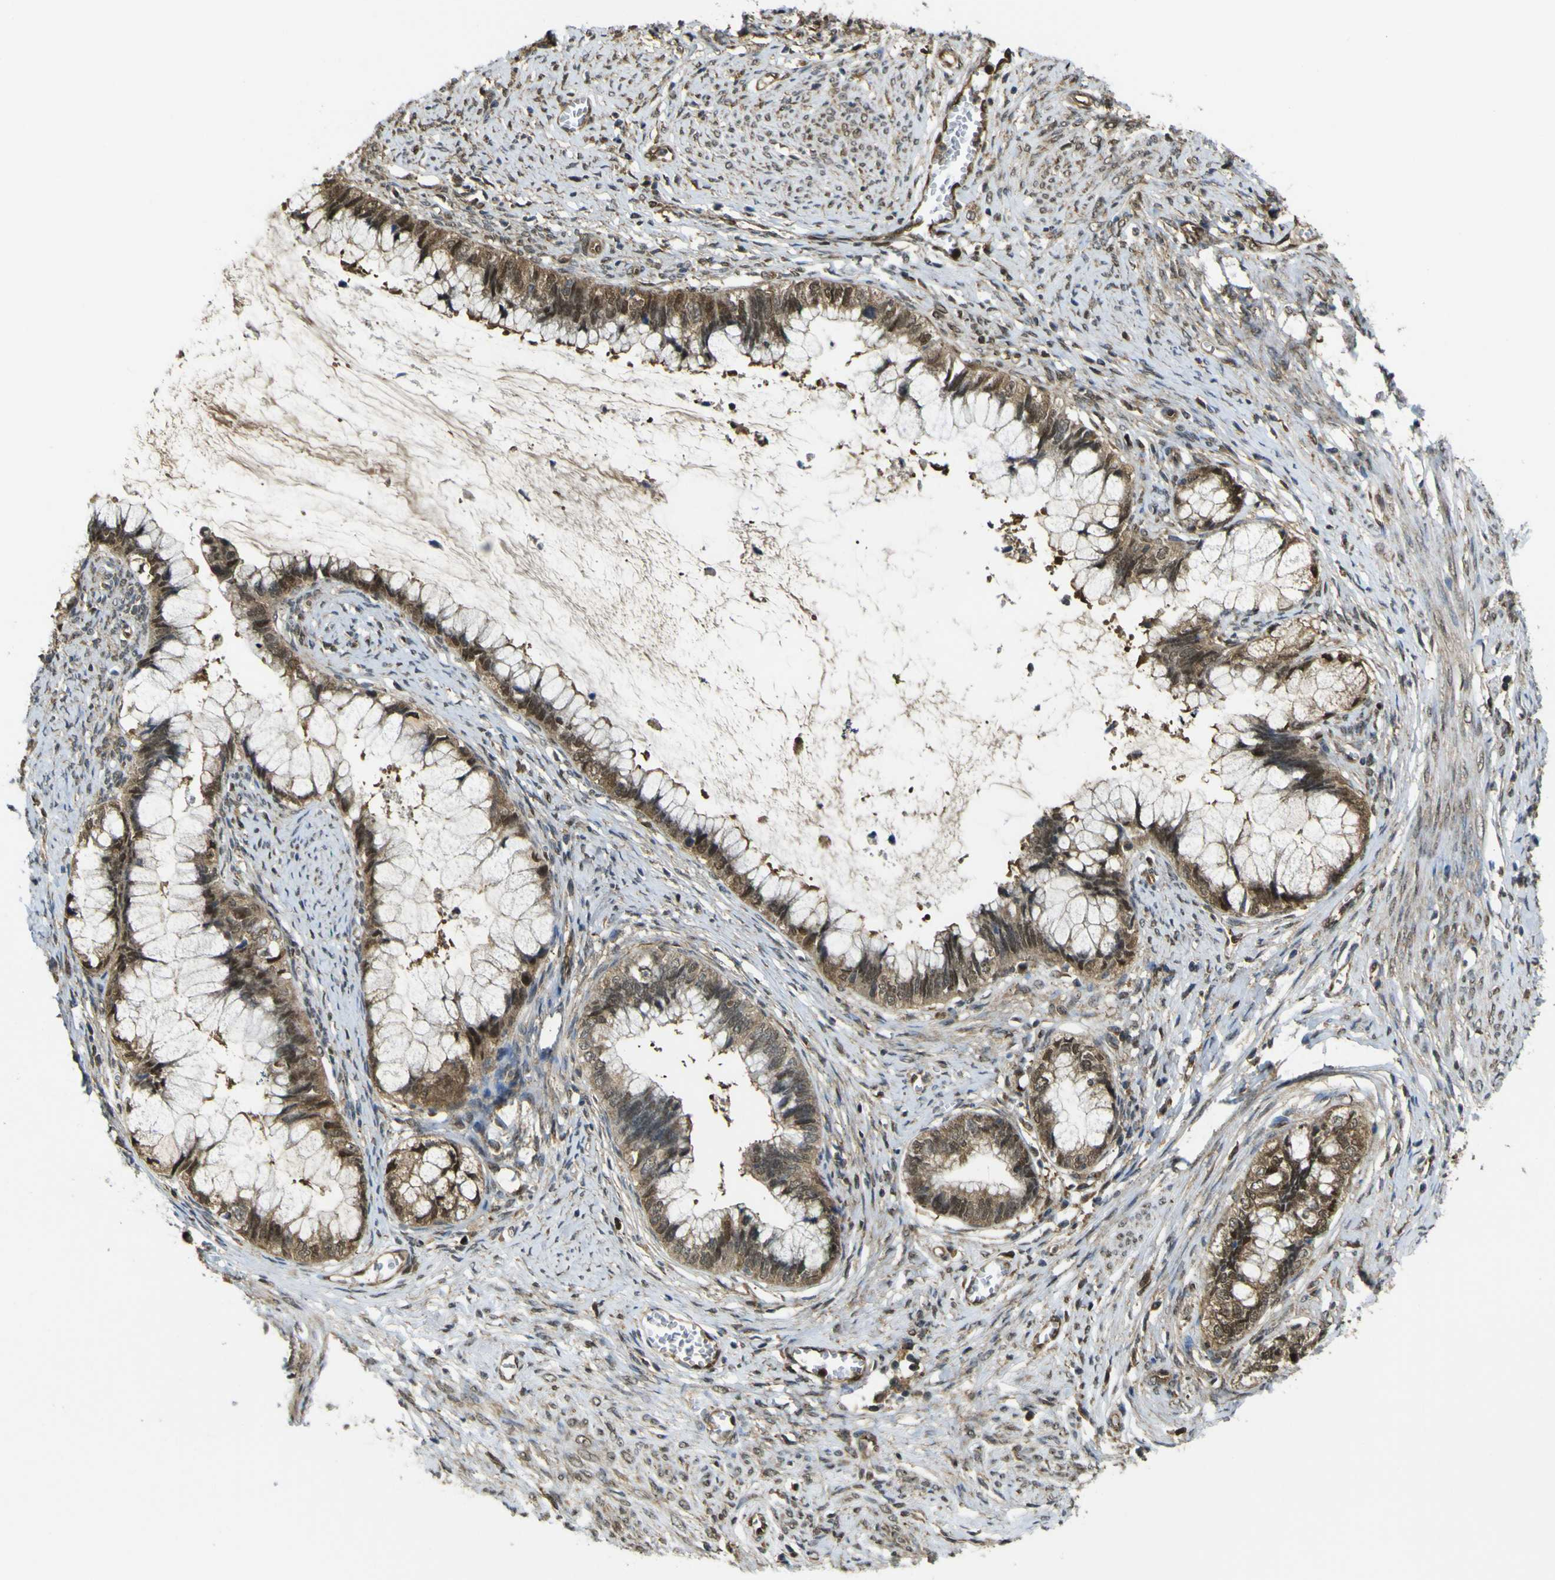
{"staining": {"intensity": "moderate", "quantity": ">75%", "location": "cytoplasmic/membranous,nuclear"}, "tissue": "cervical cancer", "cell_type": "Tumor cells", "image_type": "cancer", "snomed": [{"axis": "morphology", "description": "Adenocarcinoma, NOS"}, {"axis": "topography", "description": "Cervix"}], "caption": "A high-resolution micrograph shows IHC staining of cervical adenocarcinoma, which shows moderate cytoplasmic/membranous and nuclear staining in approximately >75% of tumor cells.", "gene": "YWHAG", "patient": {"sex": "female", "age": 44}}